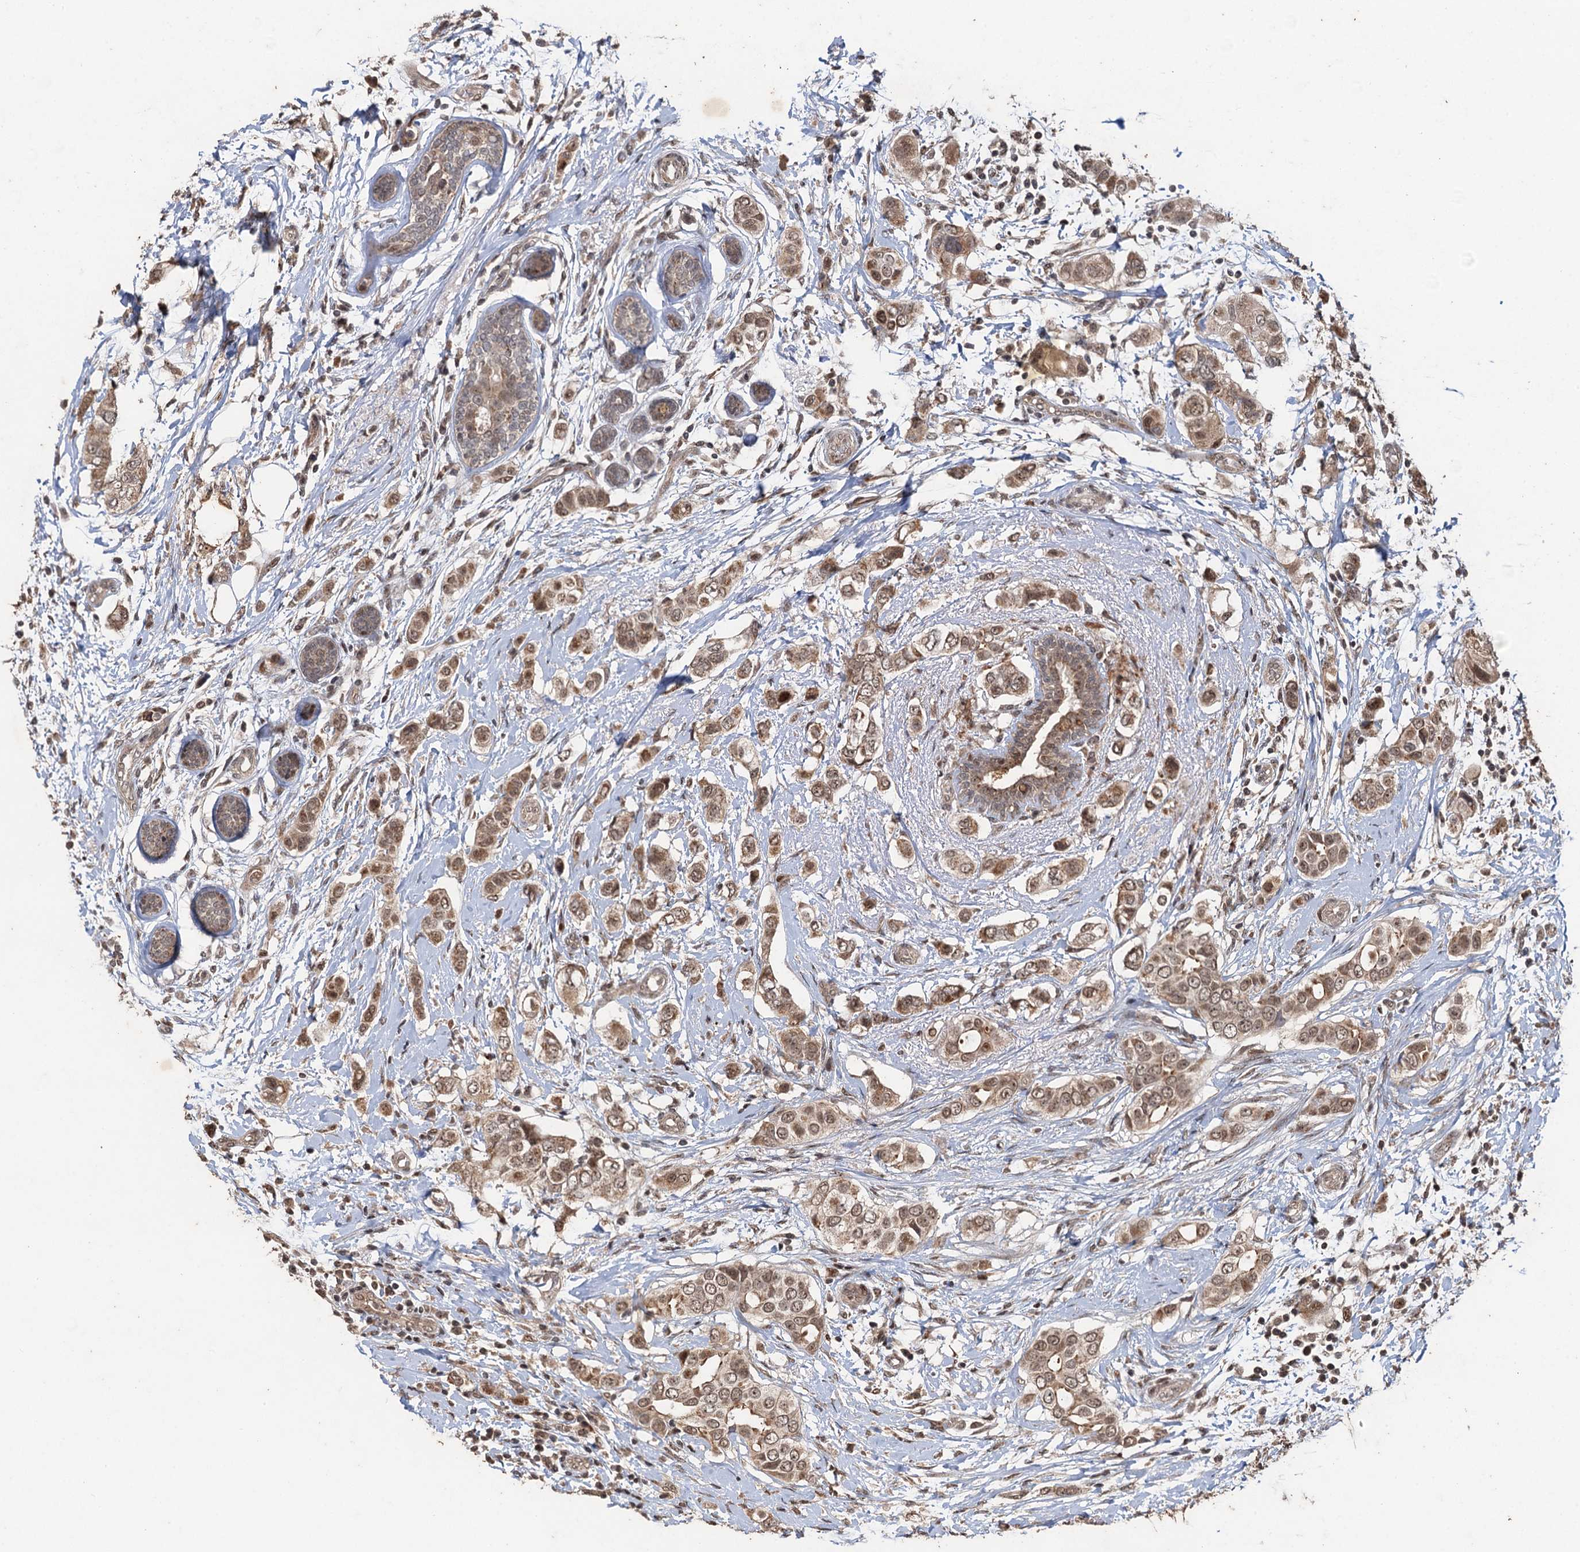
{"staining": {"intensity": "moderate", "quantity": ">75%", "location": "cytoplasmic/membranous,nuclear"}, "tissue": "breast cancer", "cell_type": "Tumor cells", "image_type": "cancer", "snomed": [{"axis": "morphology", "description": "Lobular carcinoma"}, {"axis": "topography", "description": "Breast"}], "caption": "IHC of human breast cancer displays medium levels of moderate cytoplasmic/membranous and nuclear expression in about >75% of tumor cells.", "gene": "REP15", "patient": {"sex": "female", "age": 51}}